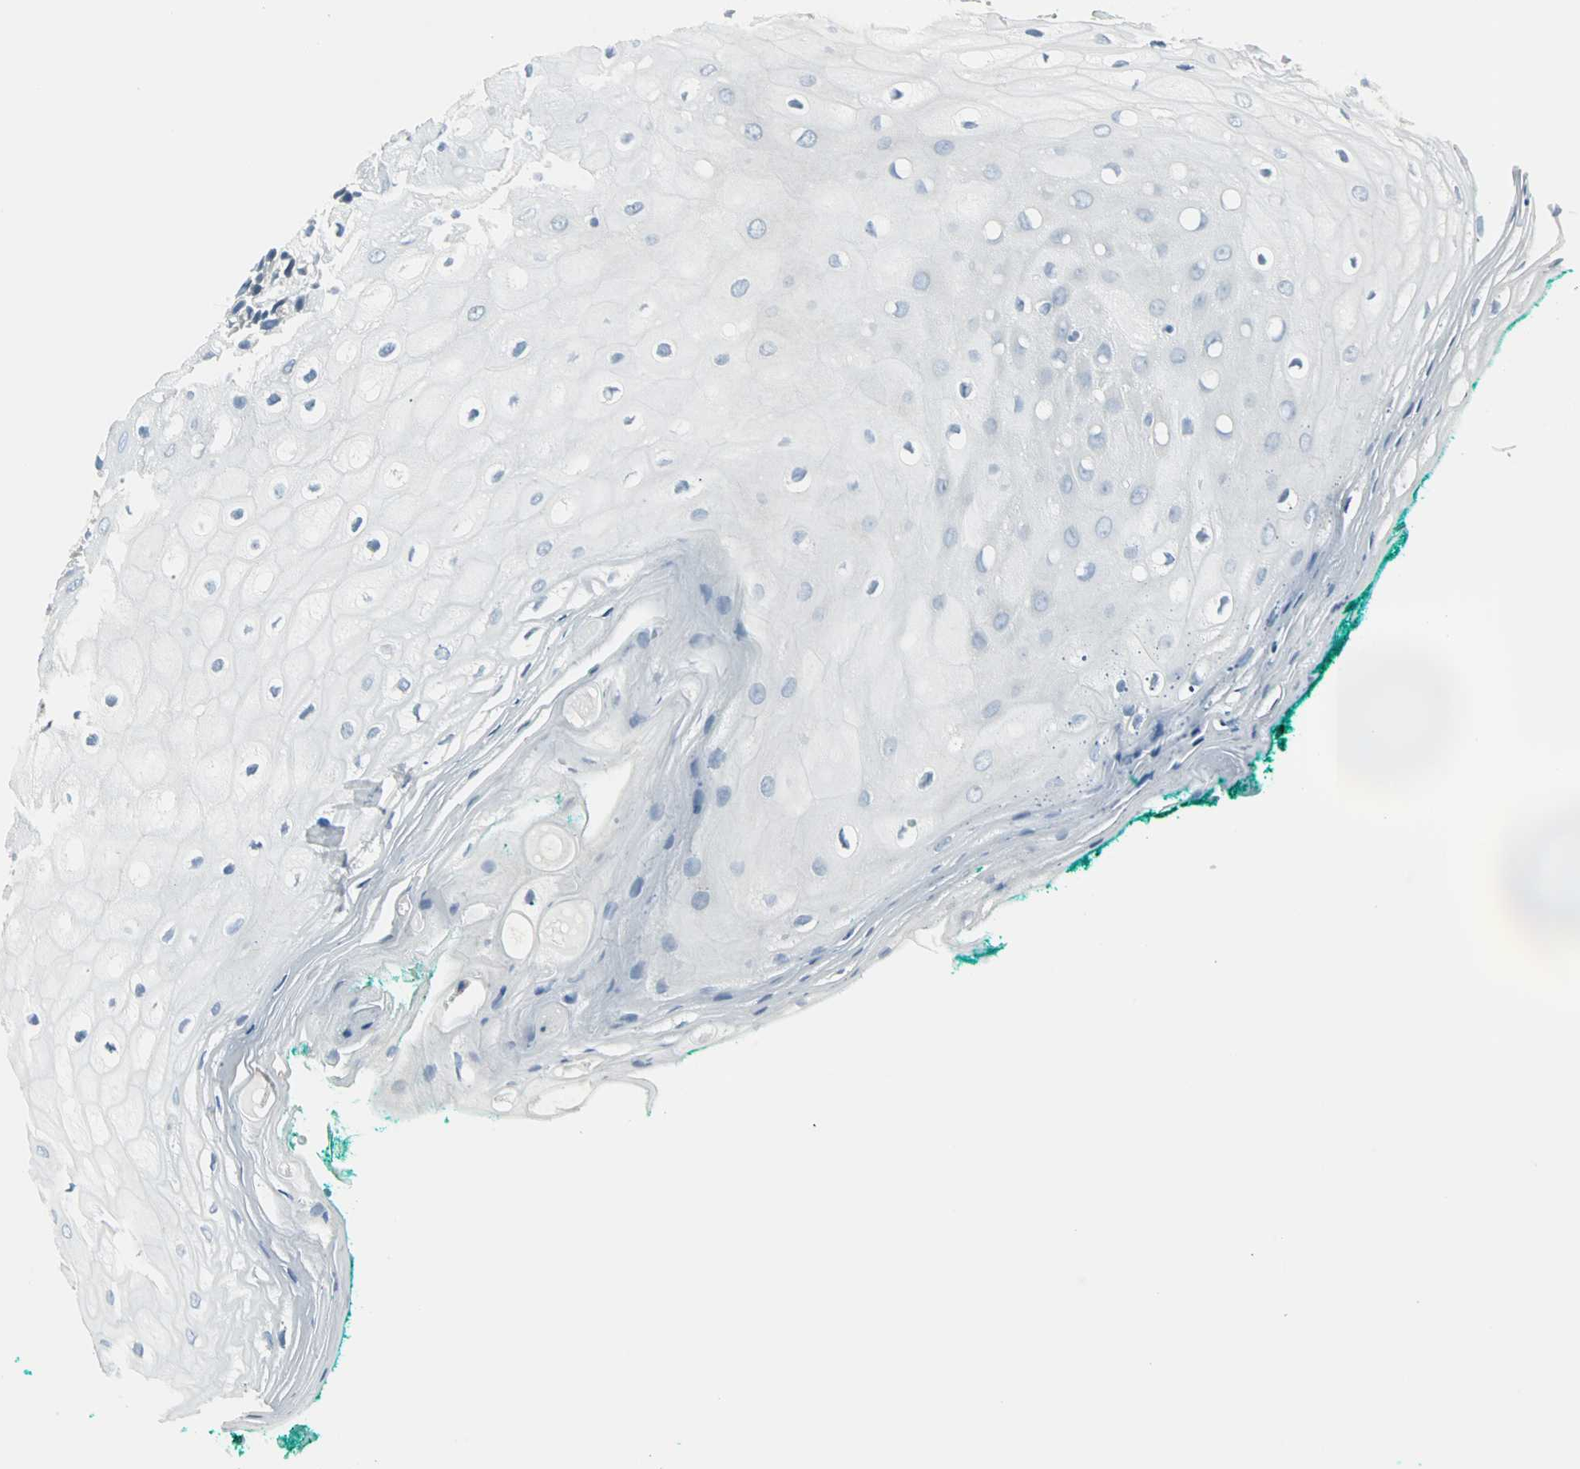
{"staining": {"intensity": "negative", "quantity": "none", "location": "none"}, "tissue": "oral mucosa", "cell_type": "Squamous epithelial cells", "image_type": "normal", "snomed": [{"axis": "morphology", "description": "Normal tissue, NOS"}, {"axis": "morphology", "description": "Squamous cell carcinoma, NOS"}, {"axis": "topography", "description": "Skeletal muscle"}, {"axis": "topography", "description": "Oral tissue"}, {"axis": "topography", "description": "Head-Neck"}], "caption": "Protein analysis of unremarkable oral mucosa reveals no significant positivity in squamous epithelial cells.", "gene": "SLC2A5", "patient": {"sex": "female", "age": 84}}